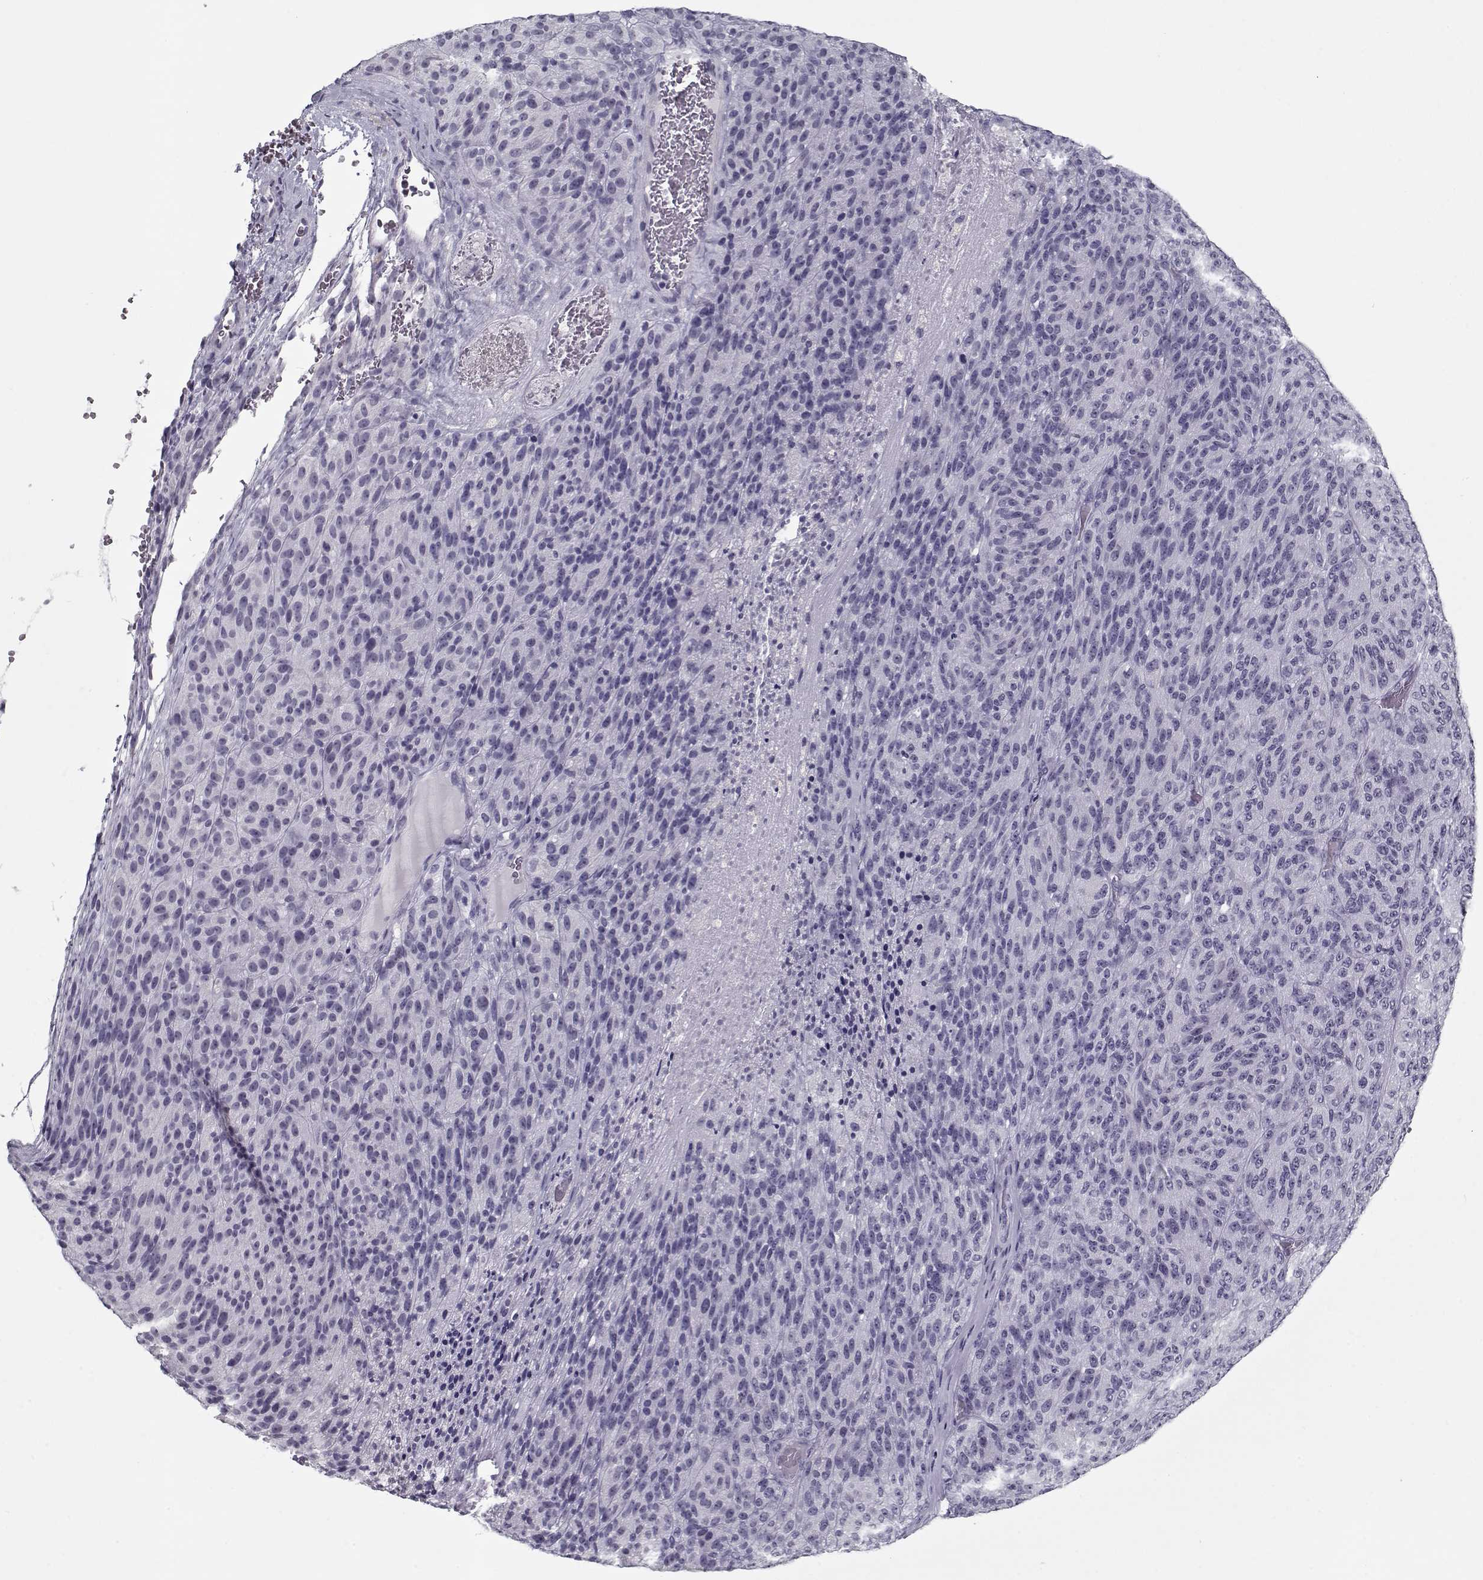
{"staining": {"intensity": "negative", "quantity": "none", "location": "none"}, "tissue": "melanoma", "cell_type": "Tumor cells", "image_type": "cancer", "snomed": [{"axis": "morphology", "description": "Malignant melanoma, Metastatic site"}, {"axis": "topography", "description": "Brain"}], "caption": "Photomicrograph shows no protein expression in tumor cells of malignant melanoma (metastatic site) tissue.", "gene": "RNF32", "patient": {"sex": "female", "age": 56}}